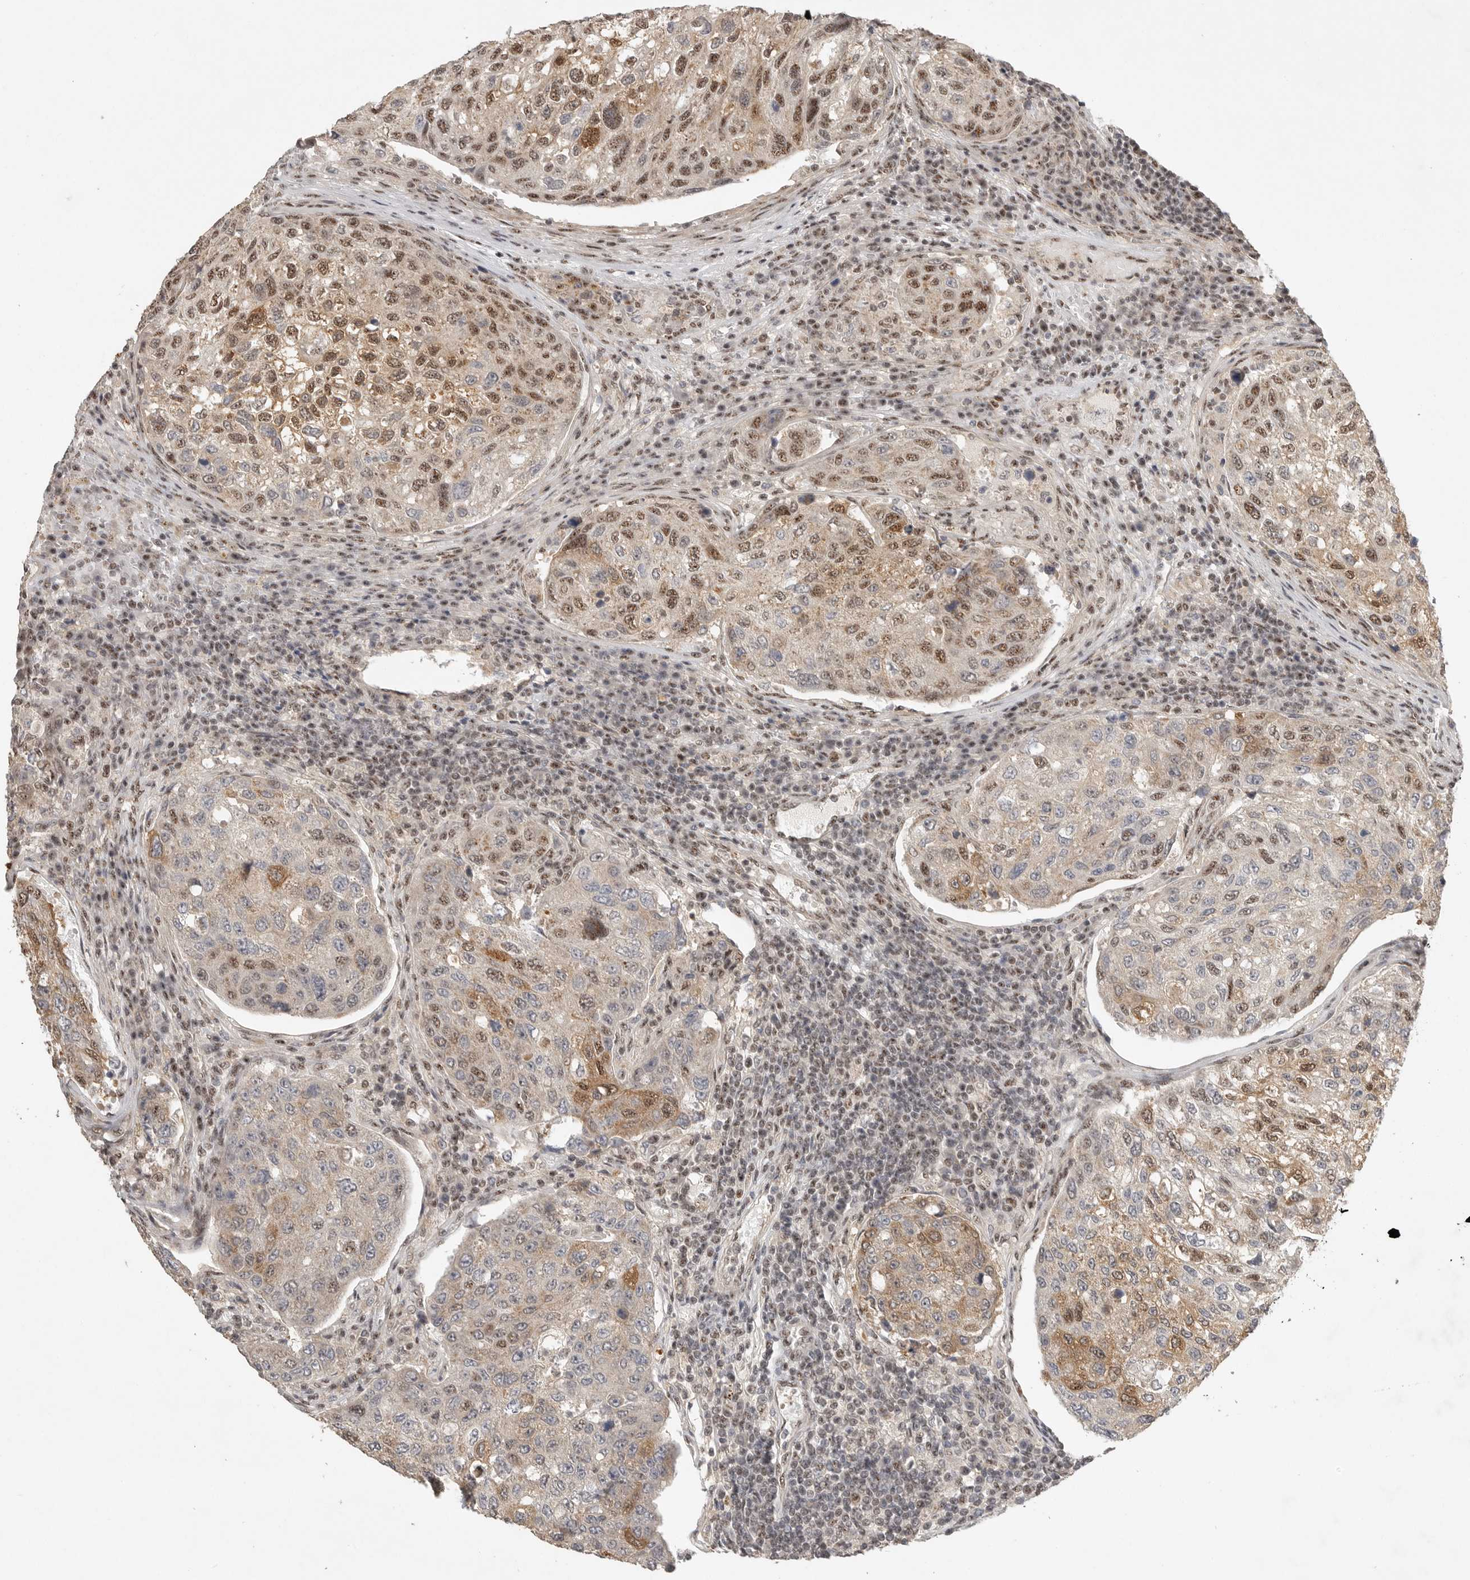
{"staining": {"intensity": "moderate", "quantity": "25%-75%", "location": "cytoplasmic/membranous,nuclear"}, "tissue": "urothelial cancer", "cell_type": "Tumor cells", "image_type": "cancer", "snomed": [{"axis": "morphology", "description": "Urothelial carcinoma, High grade"}, {"axis": "topography", "description": "Lymph node"}, {"axis": "topography", "description": "Urinary bladder"}], "caption": "Moderate cytoplasmic/membranous and nuclear positivity is seen in about 25%-75% of tumor cells in urothelial cancer.", "gene": "POMP", "patient": {"sex": "male", "age": 51}}